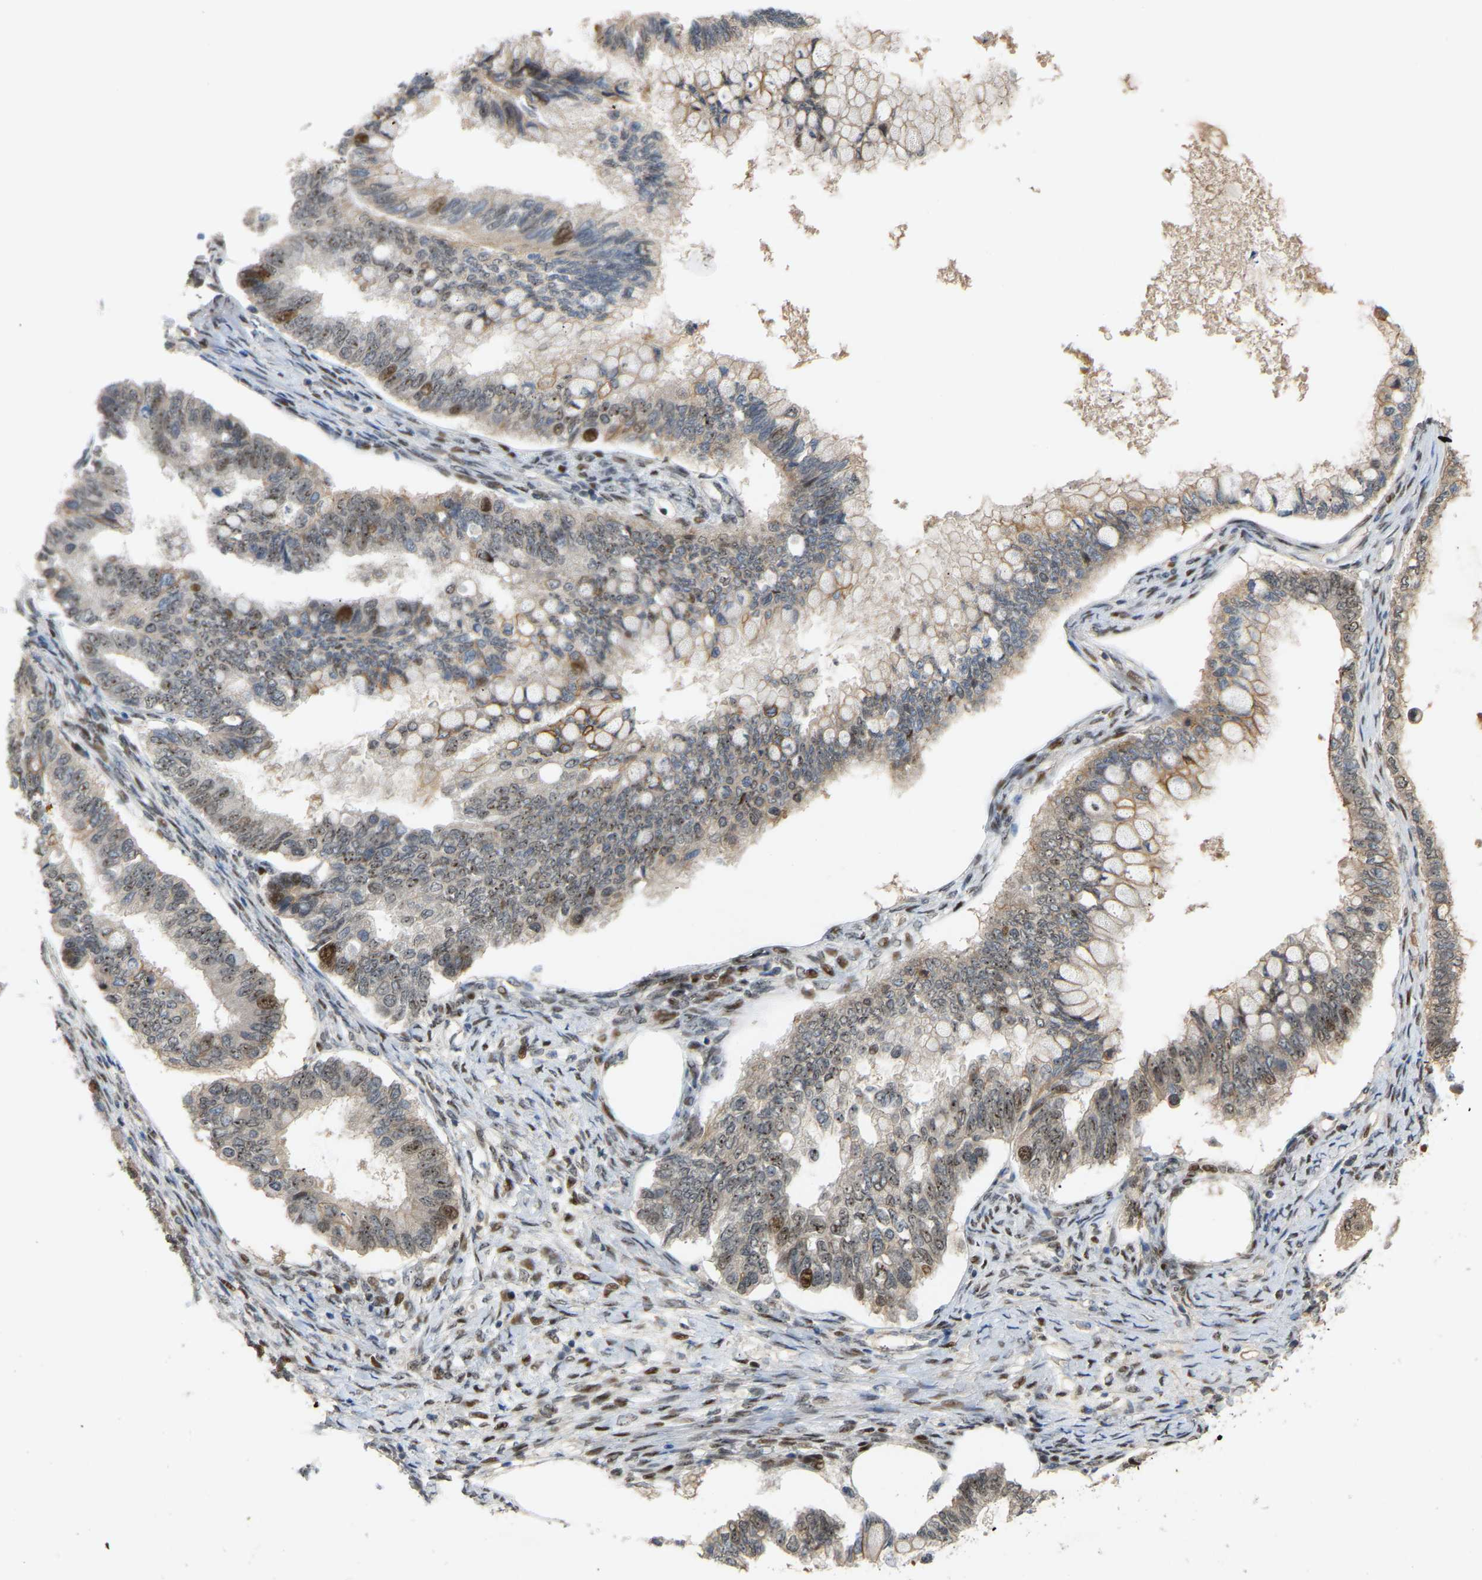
{"staining": {"intensity": "moderate", "quantity": "<25%", "location": "nuclear"}, "tissue": "ovarian cancer", "cell_type": "Tumor cells", "image_type": "cancer", "snomed": [{"axis": "morphology", "description": "Cystadenocarcinoma, mucinous, NOS"}, {"axis": "topography", "description": "Ovary"}], "caption": "A micrograph of human mucinous cystadenocarcinoma (ovarian) stained for a protein exhibits moderate nuclear brown staining in tumor cells.", "gene": "PTPN4", "patient": {"sex": "female", "age": 80}}